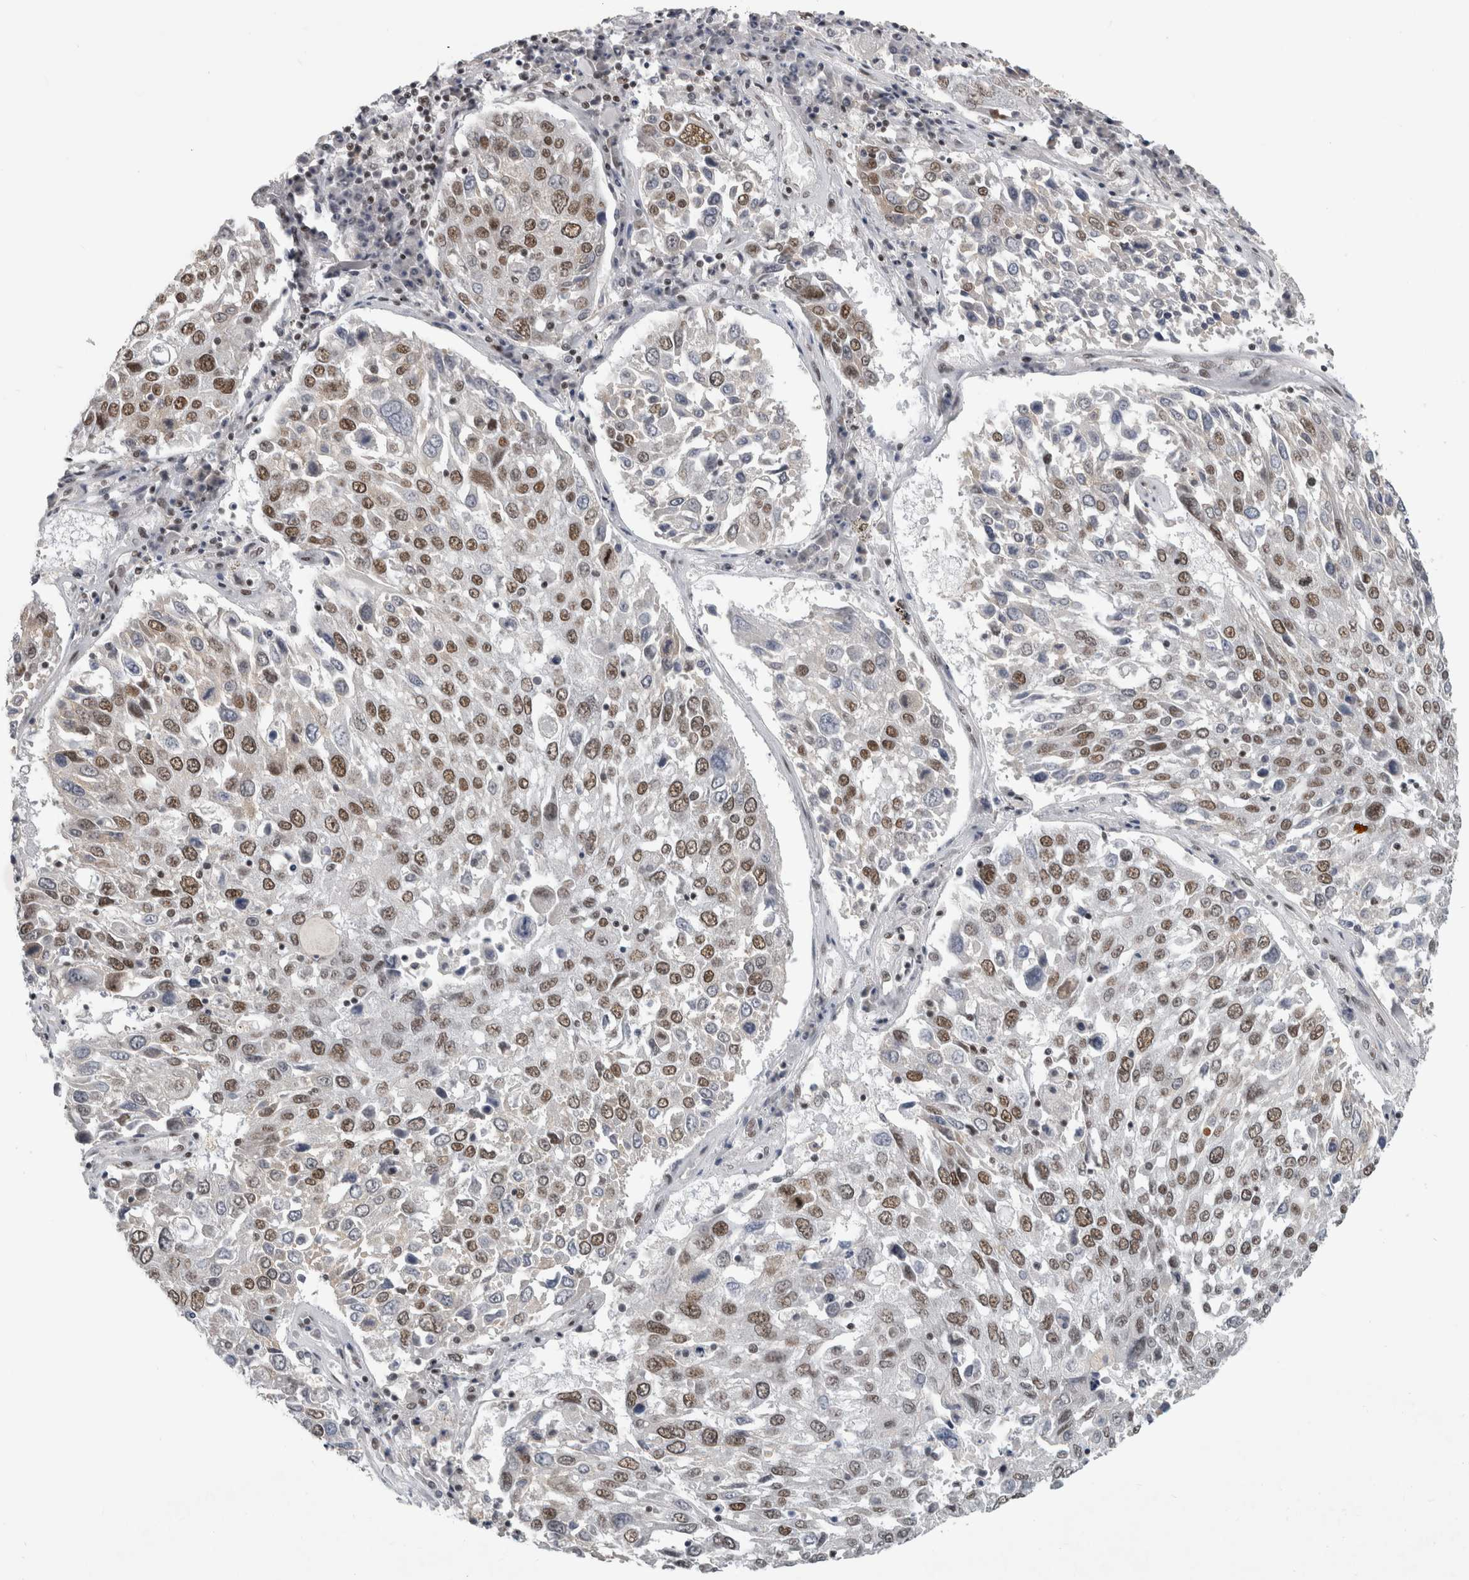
{"staining": {"intensity": "moderate", "quantity": ">75%", "location": "nuclear"}, "tissue": "lung cancer", "cell_type": "Tumor cells", "image_type": "cancer", "snomed": [{"axis": "morphology", "description": "Squamous cell carcinoma, NOS"}, {"axis": "topography", "description": "Lung"}], "caption": "This histopathology image reveals IHC staining of lung cancer (squamous cell carcinoma), with medium moderate nuclear positivity in about >75% of tumor cells.", "gene": "ARID4B", "patient": {"sex": "male", "age": 65}}